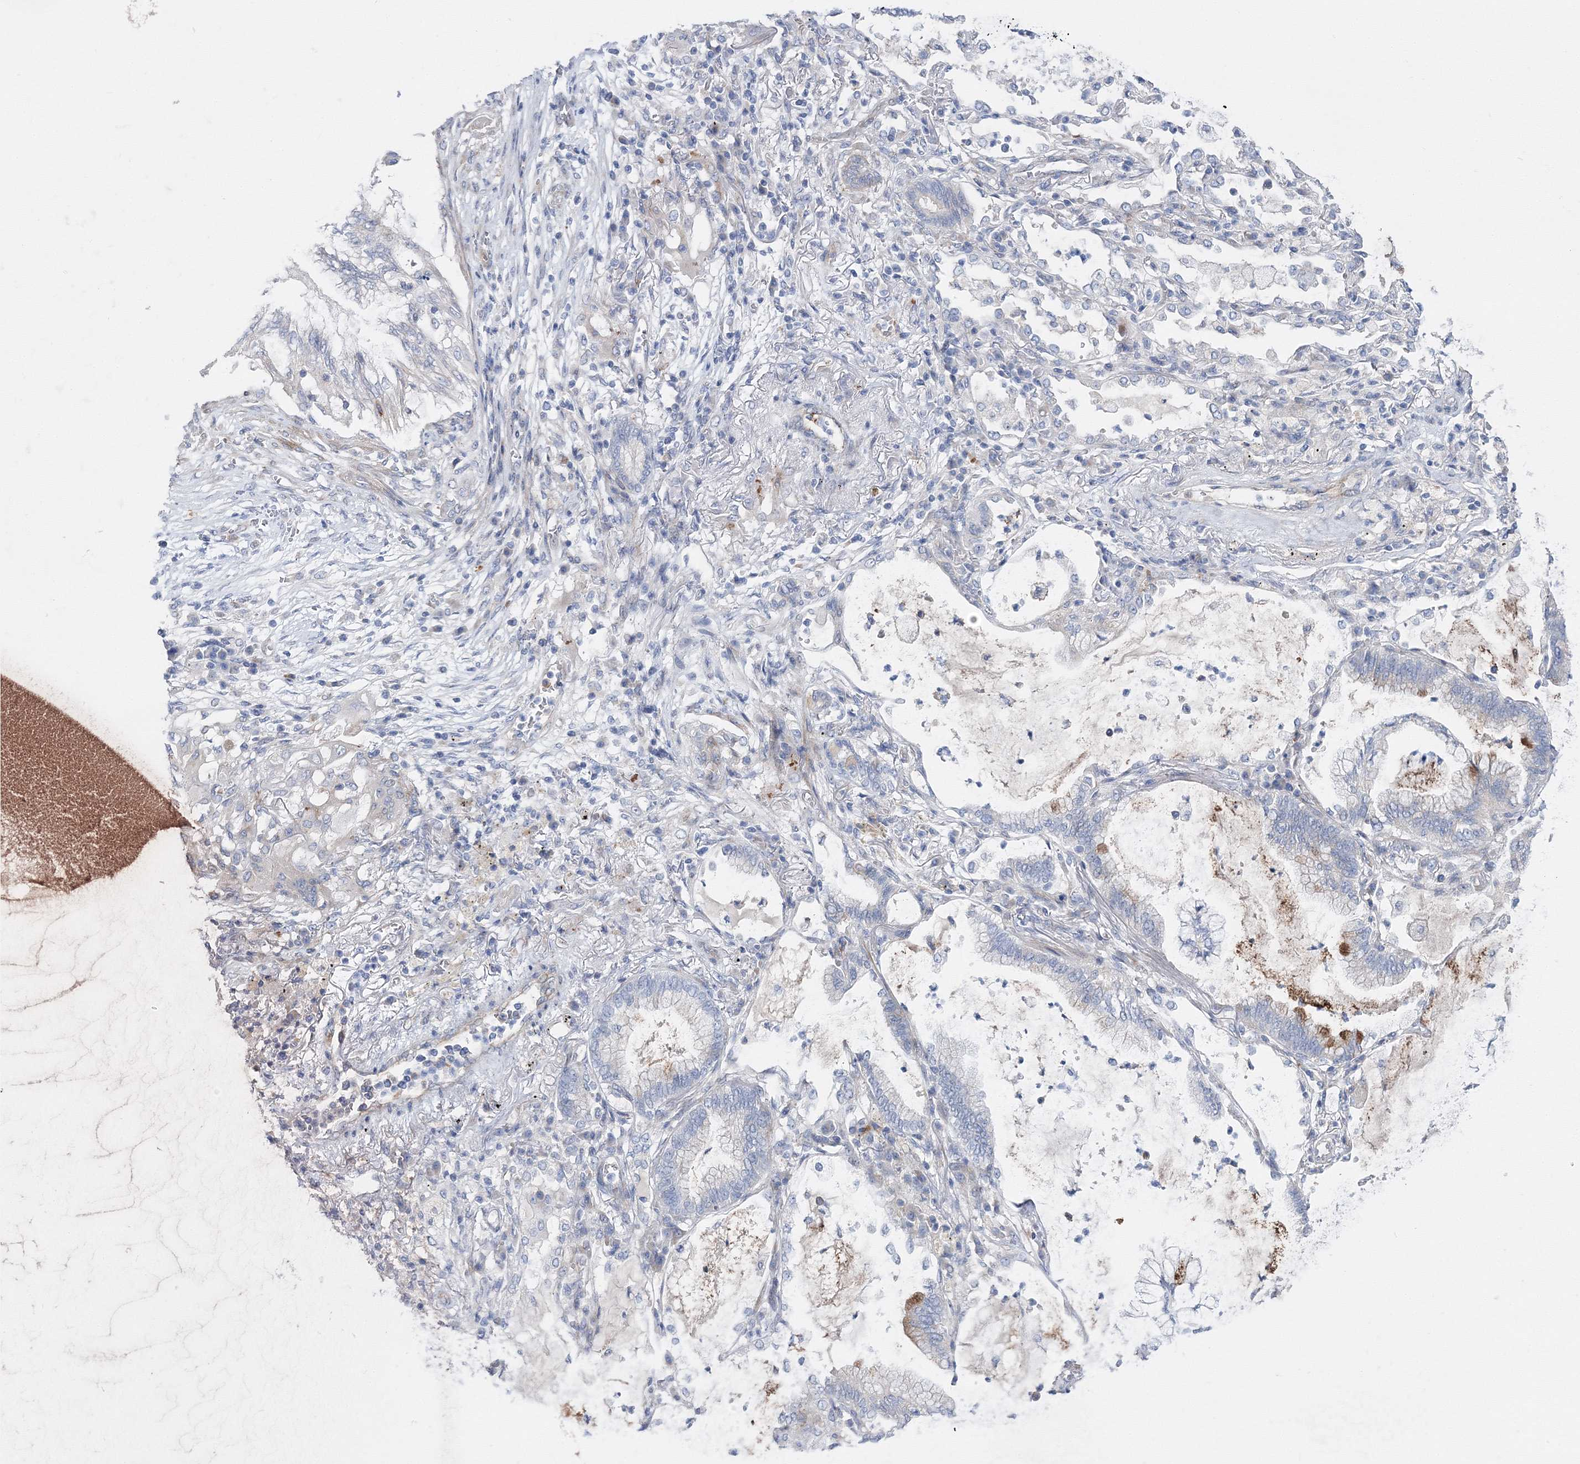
{"staining": {"intensity": "negative", "quantity": "none", "location": "none"}, "tissue": "lung cancer", "cell_type": "Tumor cells", "image_type": "cancer", "snomed": [{"axis": "morphology", "description": "Adenocarcinoma, NOS"}, {"axis": "topography", "description": "Lung"}], "caption": "Adenocarcinoma (lung) stained for a protein using immunohistochemistry demonstrates no positivity tumor cells.", "gene": "ARHGAP32", "patient": {"sex": "female", "age": 70}}